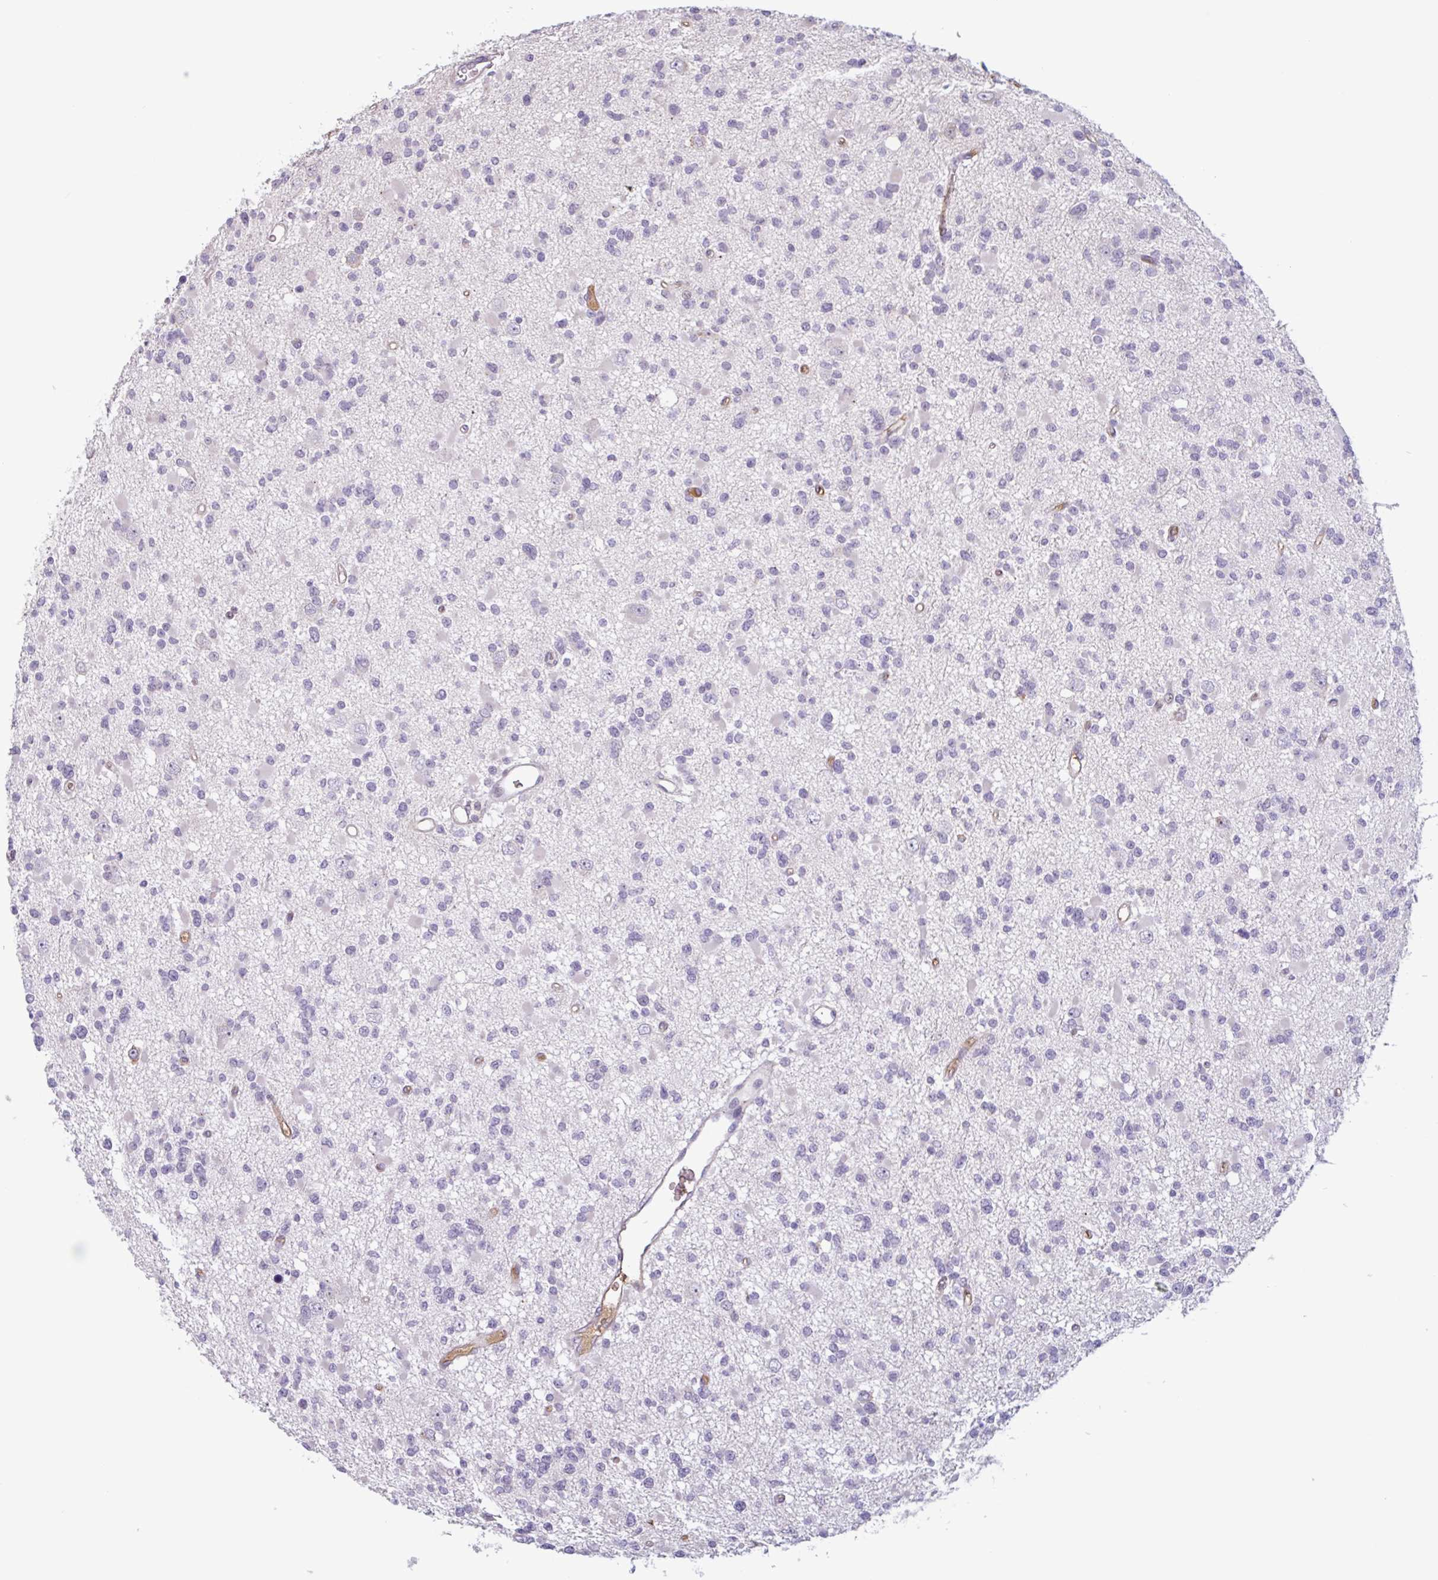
{"staining": {"intensity": "negative", "quantity": "none", "location": "none"}, "tissue": "glioma", "cell_type": "Tumor cells", "image_type": "cancer", "snomed": [{"axis": "morphology", "description": "Glioma, malignant, Low grade"}, {"axis": "topography", "description": "Brain"}], "caption": "The image demonstrates no significant staining in tumor cells of glioma.", "gene": "TAF1D", "patient": {"sex": "female", "age": 22}}